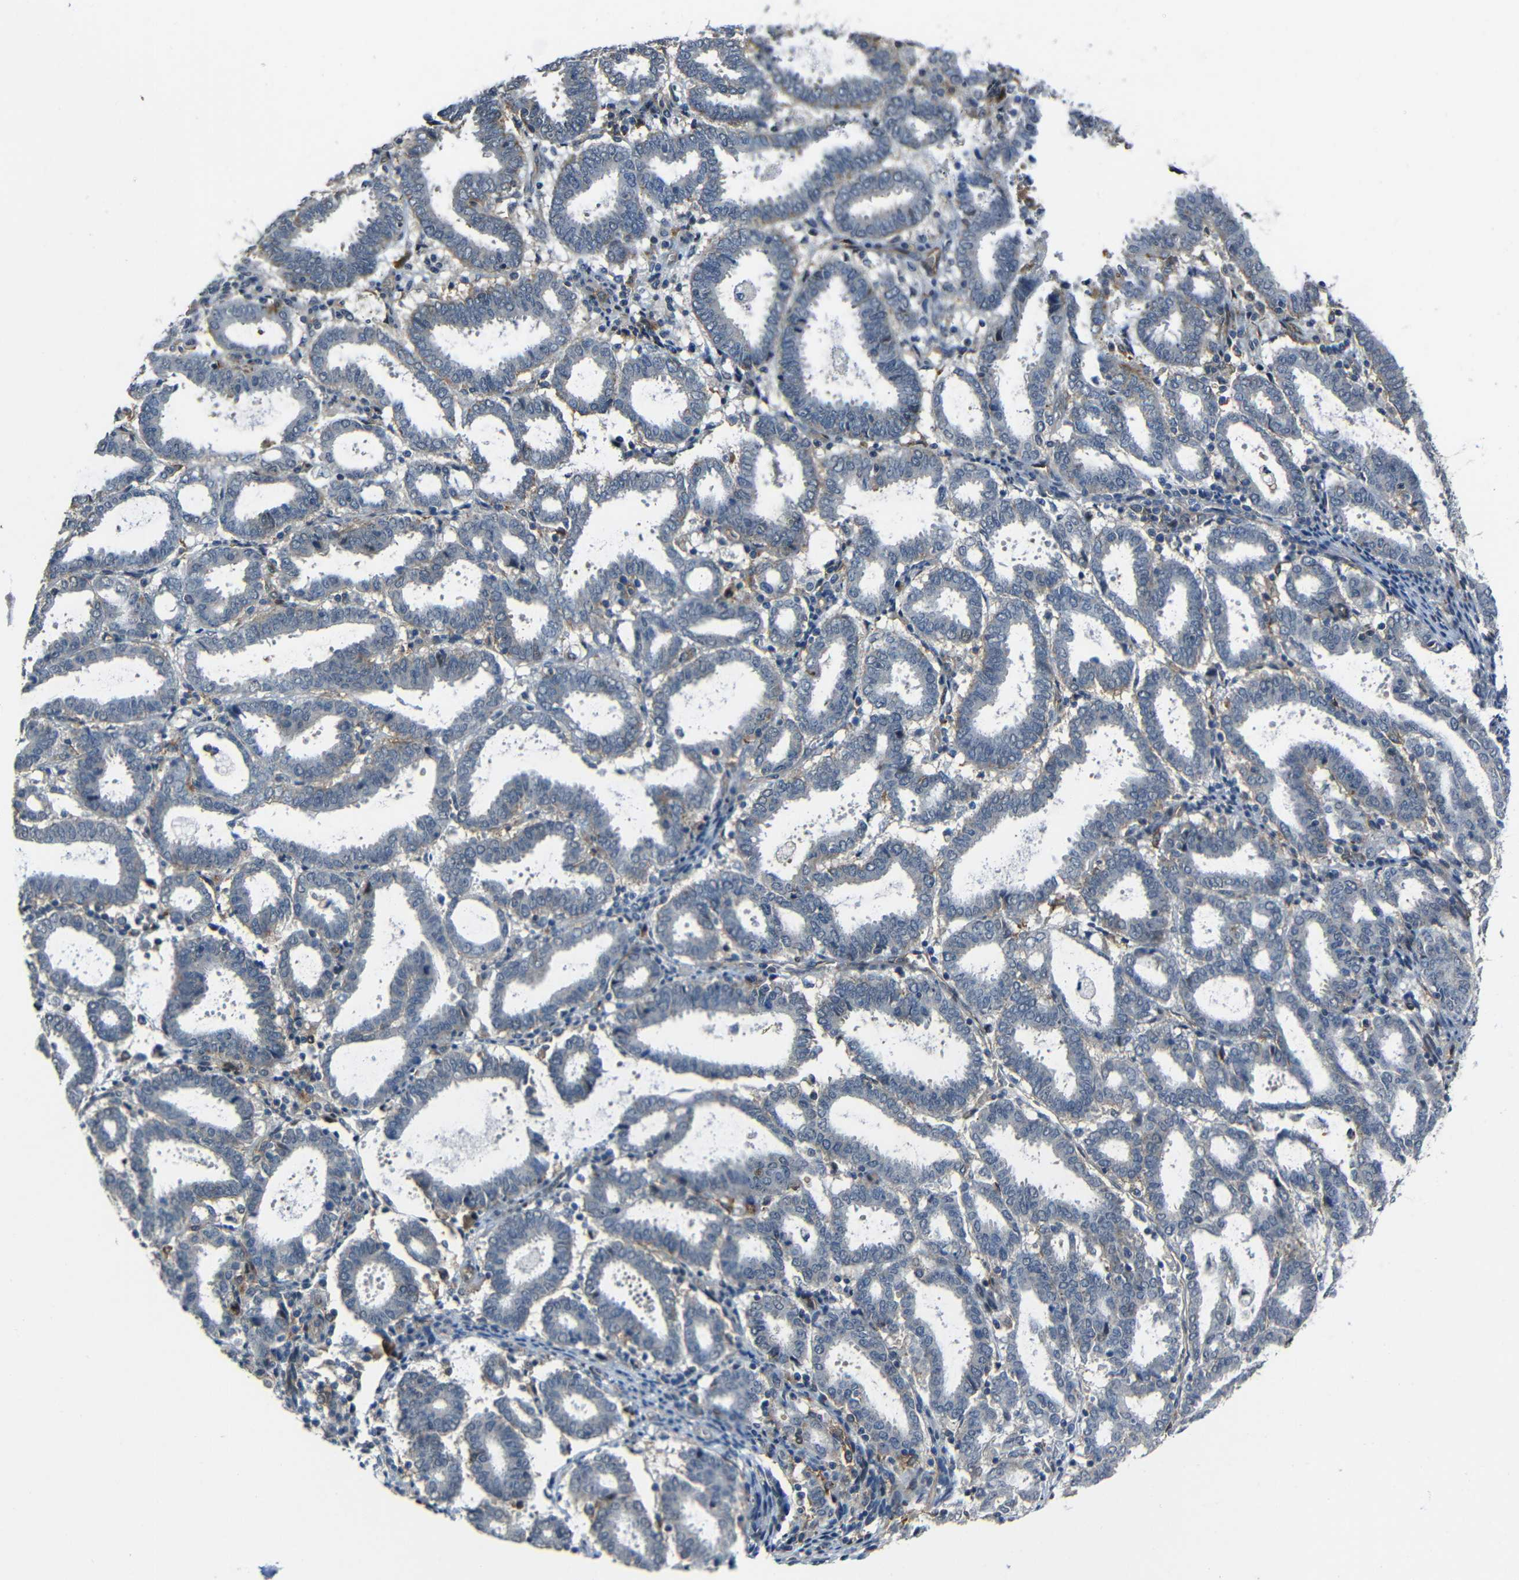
{"staining": {"intensity": "moderate", "quantity": "<25%", "location": "cytoplasmic/membranous"}, "tissue": "endometrial cancer", "cell_type": "Tumor cells", "image_type": "cancer", "snomed": [{"axis": "morphology", "description": "Adenocarcinoma, NOS"}, {"axis": "topography", "description": "Uterus"}], "caption": "Immunohistochemistry of endometrial adenocarcinoma exhibits low levels of moderate cytoplasmic/membranous positivity in about <25% of tumor cells.", "gene": "DNAJC5", "patient": {"sex": "female", "age": 83}}